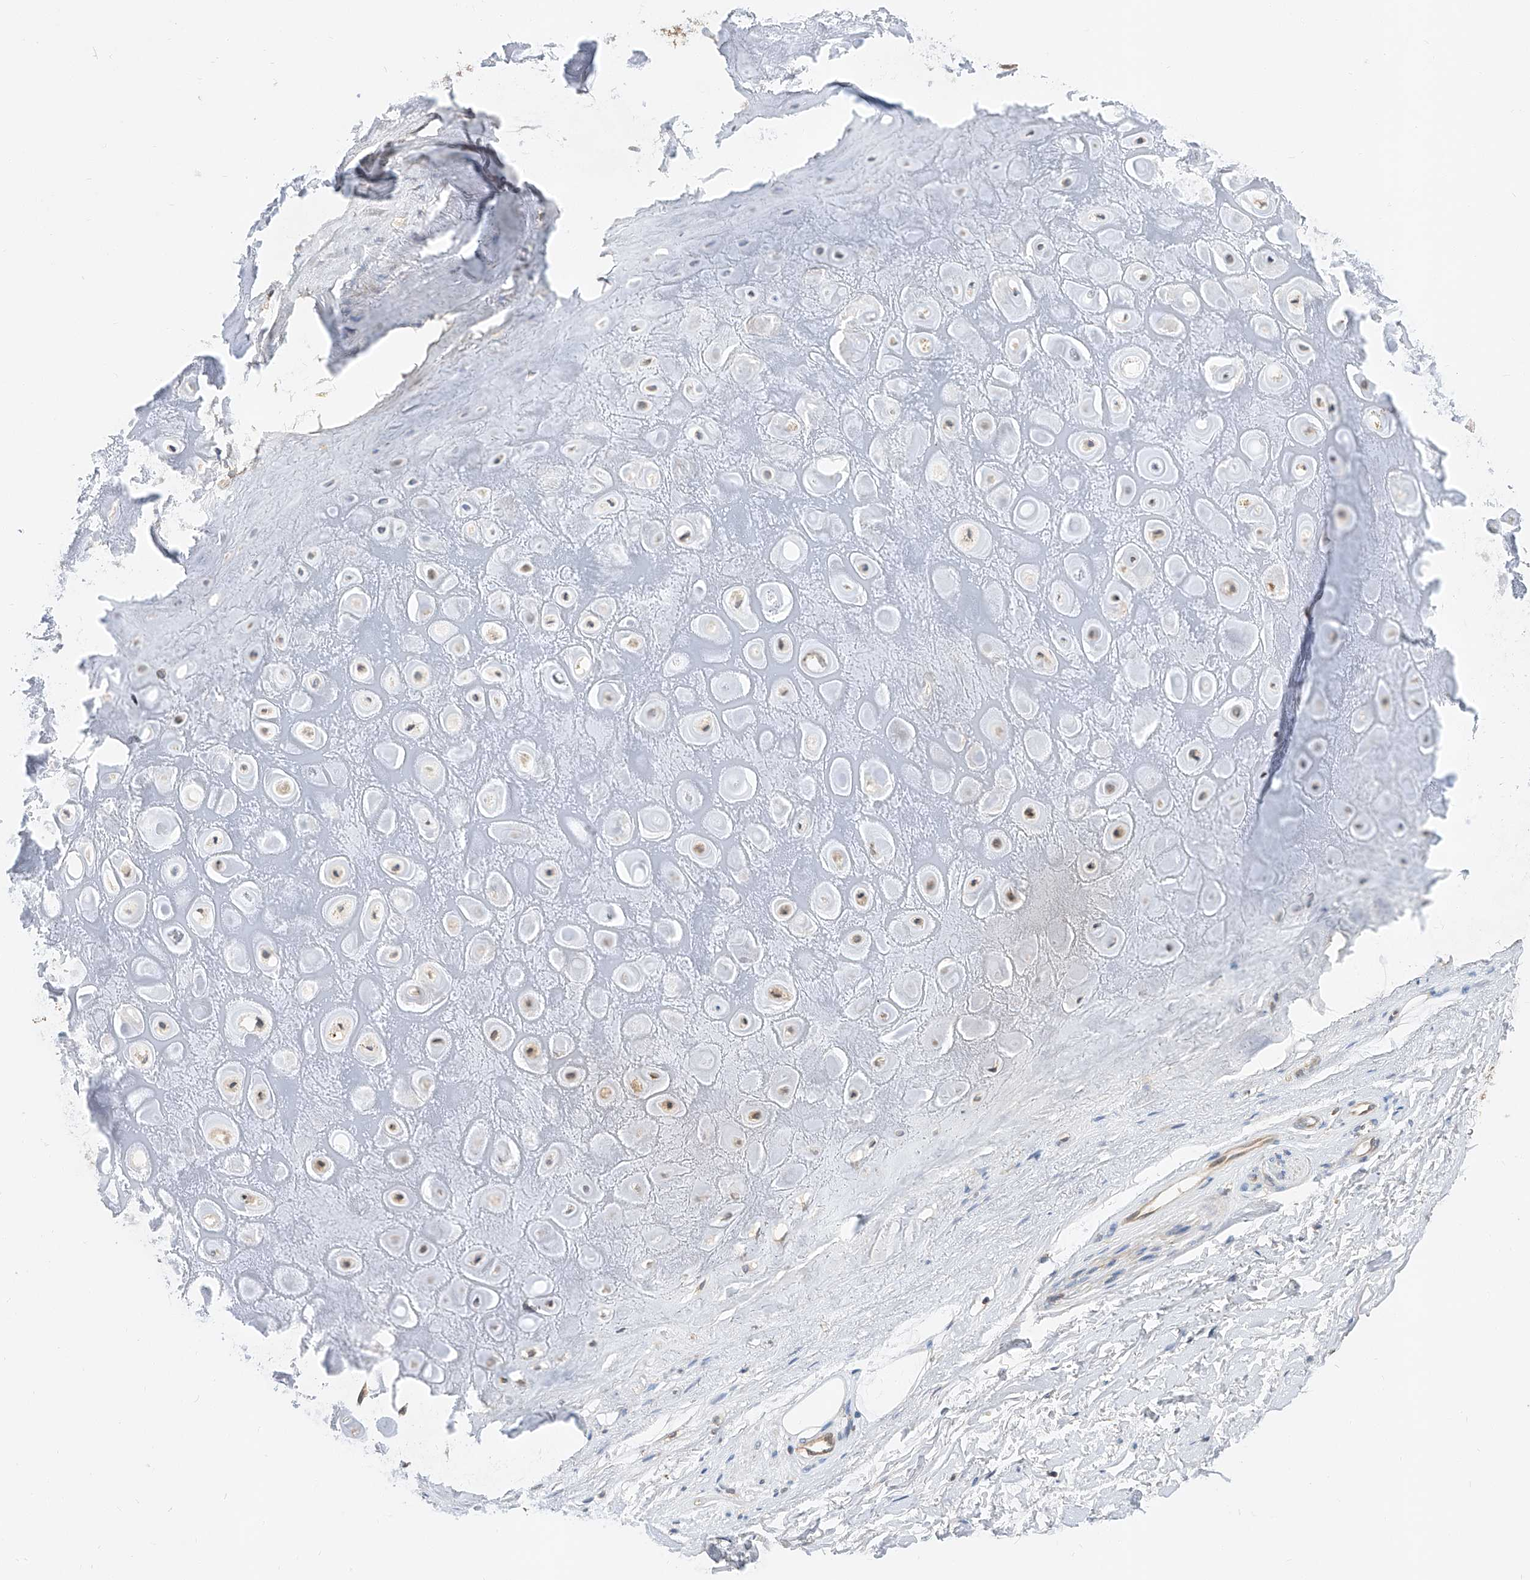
{"staining": {"intensity": "negative", "quantity": "none", "location": "none"}, "tissue": "adipose tissue", "cell_type": "Adipocytes", "image_type": "normal", "snomed": [{"axis": "morphology", "description": "Normal tissue, NOS"}, {"axis": "morphology", "description": "Basal cell carcinoma"}, {"axis": "topography", "description": "Skin"}], "caption": "This is an immunohistochemistry (IHC) histopathology image of unremarkable human adipose tissue. There is no positivity in adipocytes.", "gene": "DIRAS3", "patient": {"sex": "female", "age": 89}}